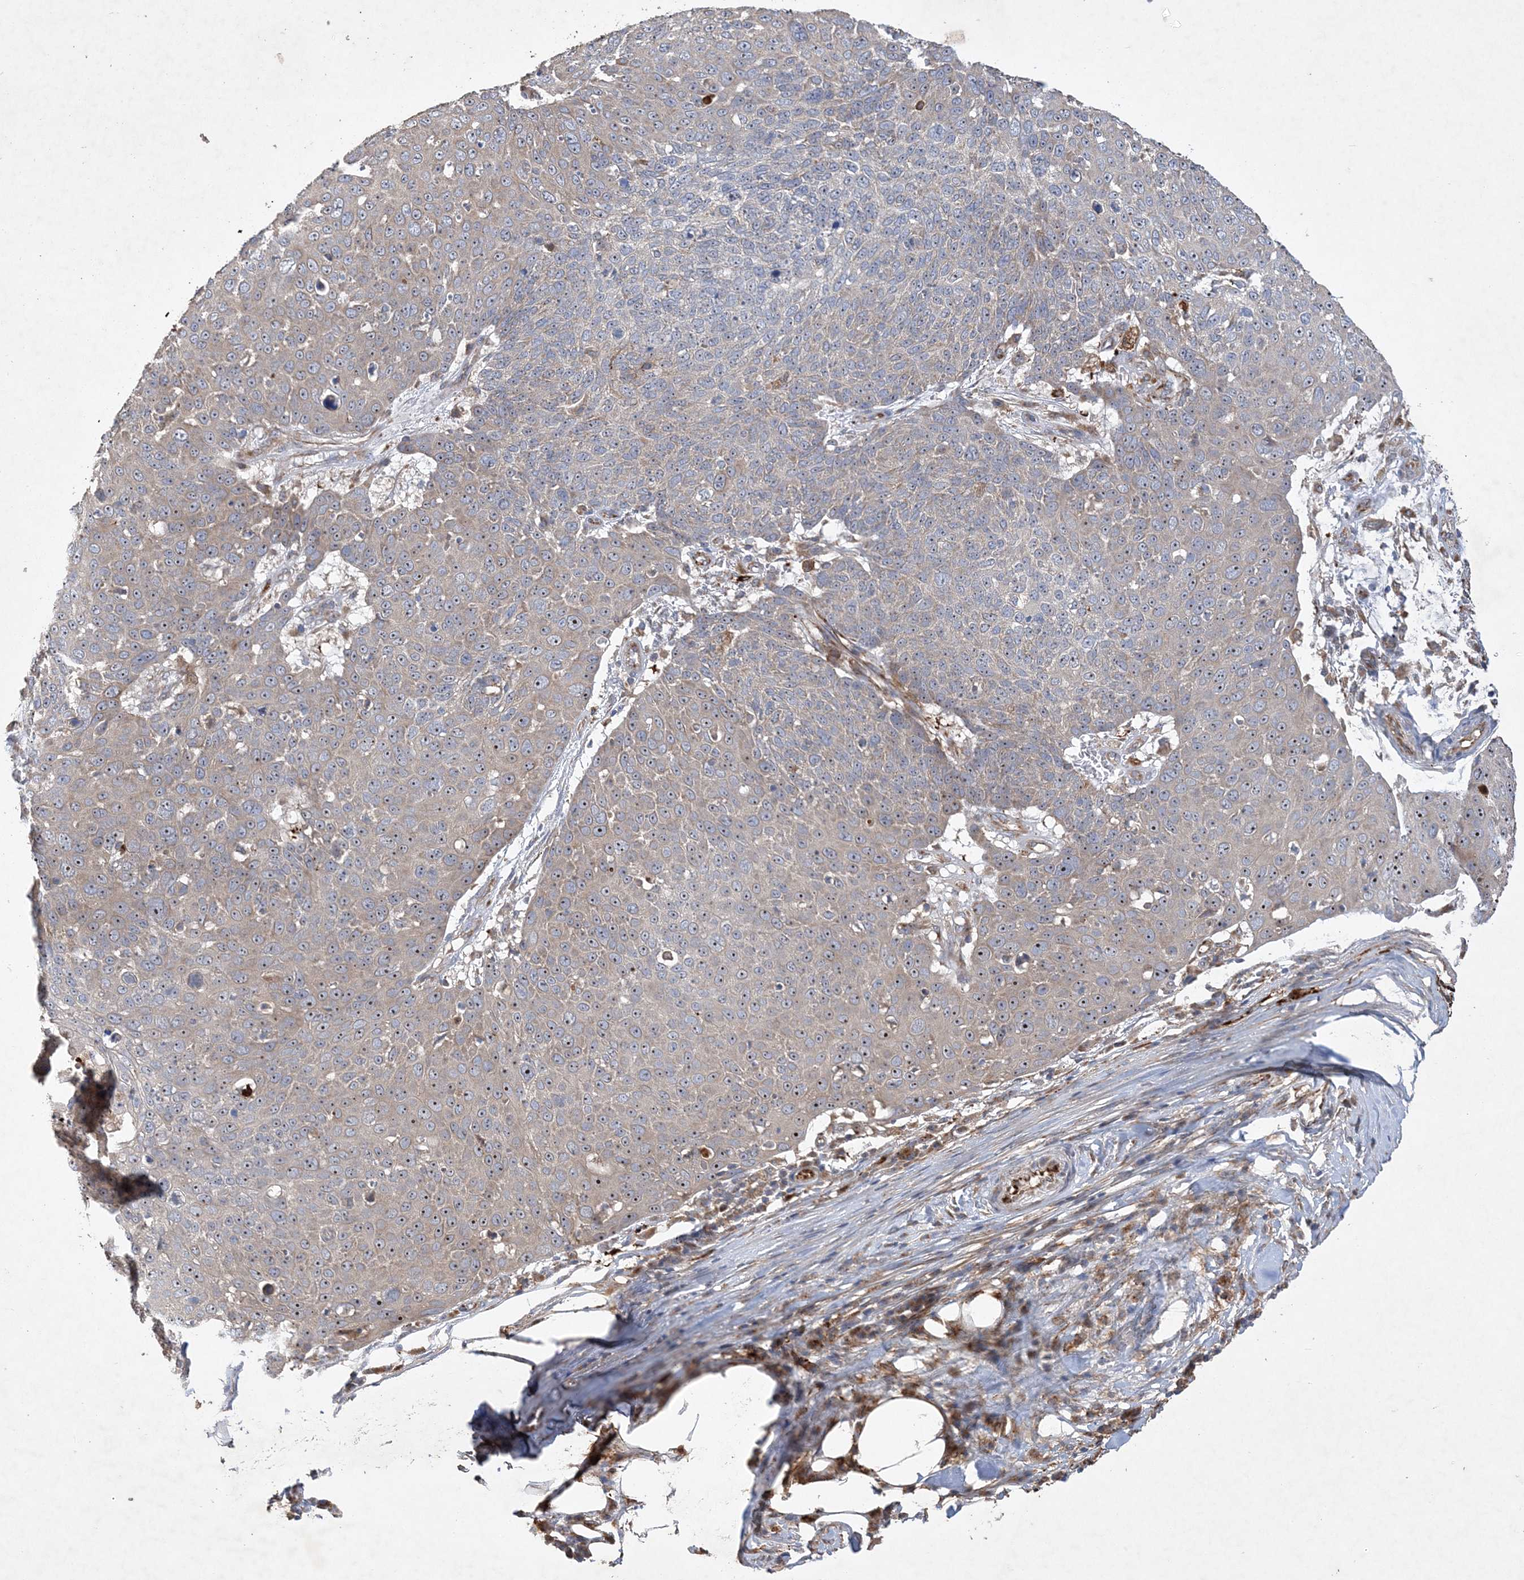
{"staining": {"intensity": "moderate", "quantity": "<25%", "location": "nuclear"}, "tissue": "skin cancer", "cell_type": "Tumor cells", "image_type": "cancer", "snomed": [{"axis": "morphology", "description": "Squamous cell carcinoma, NOS"}, {"axis": "topography", "description": "Skin"}], "caption": "Tumor cells exhibit low levels of moderate nuclear staining in about <25% of cells in human skin cancer (squamous cell carcinoma).", "gene": "FEZ2", "patient": {"sex": "male", "age": 71}}